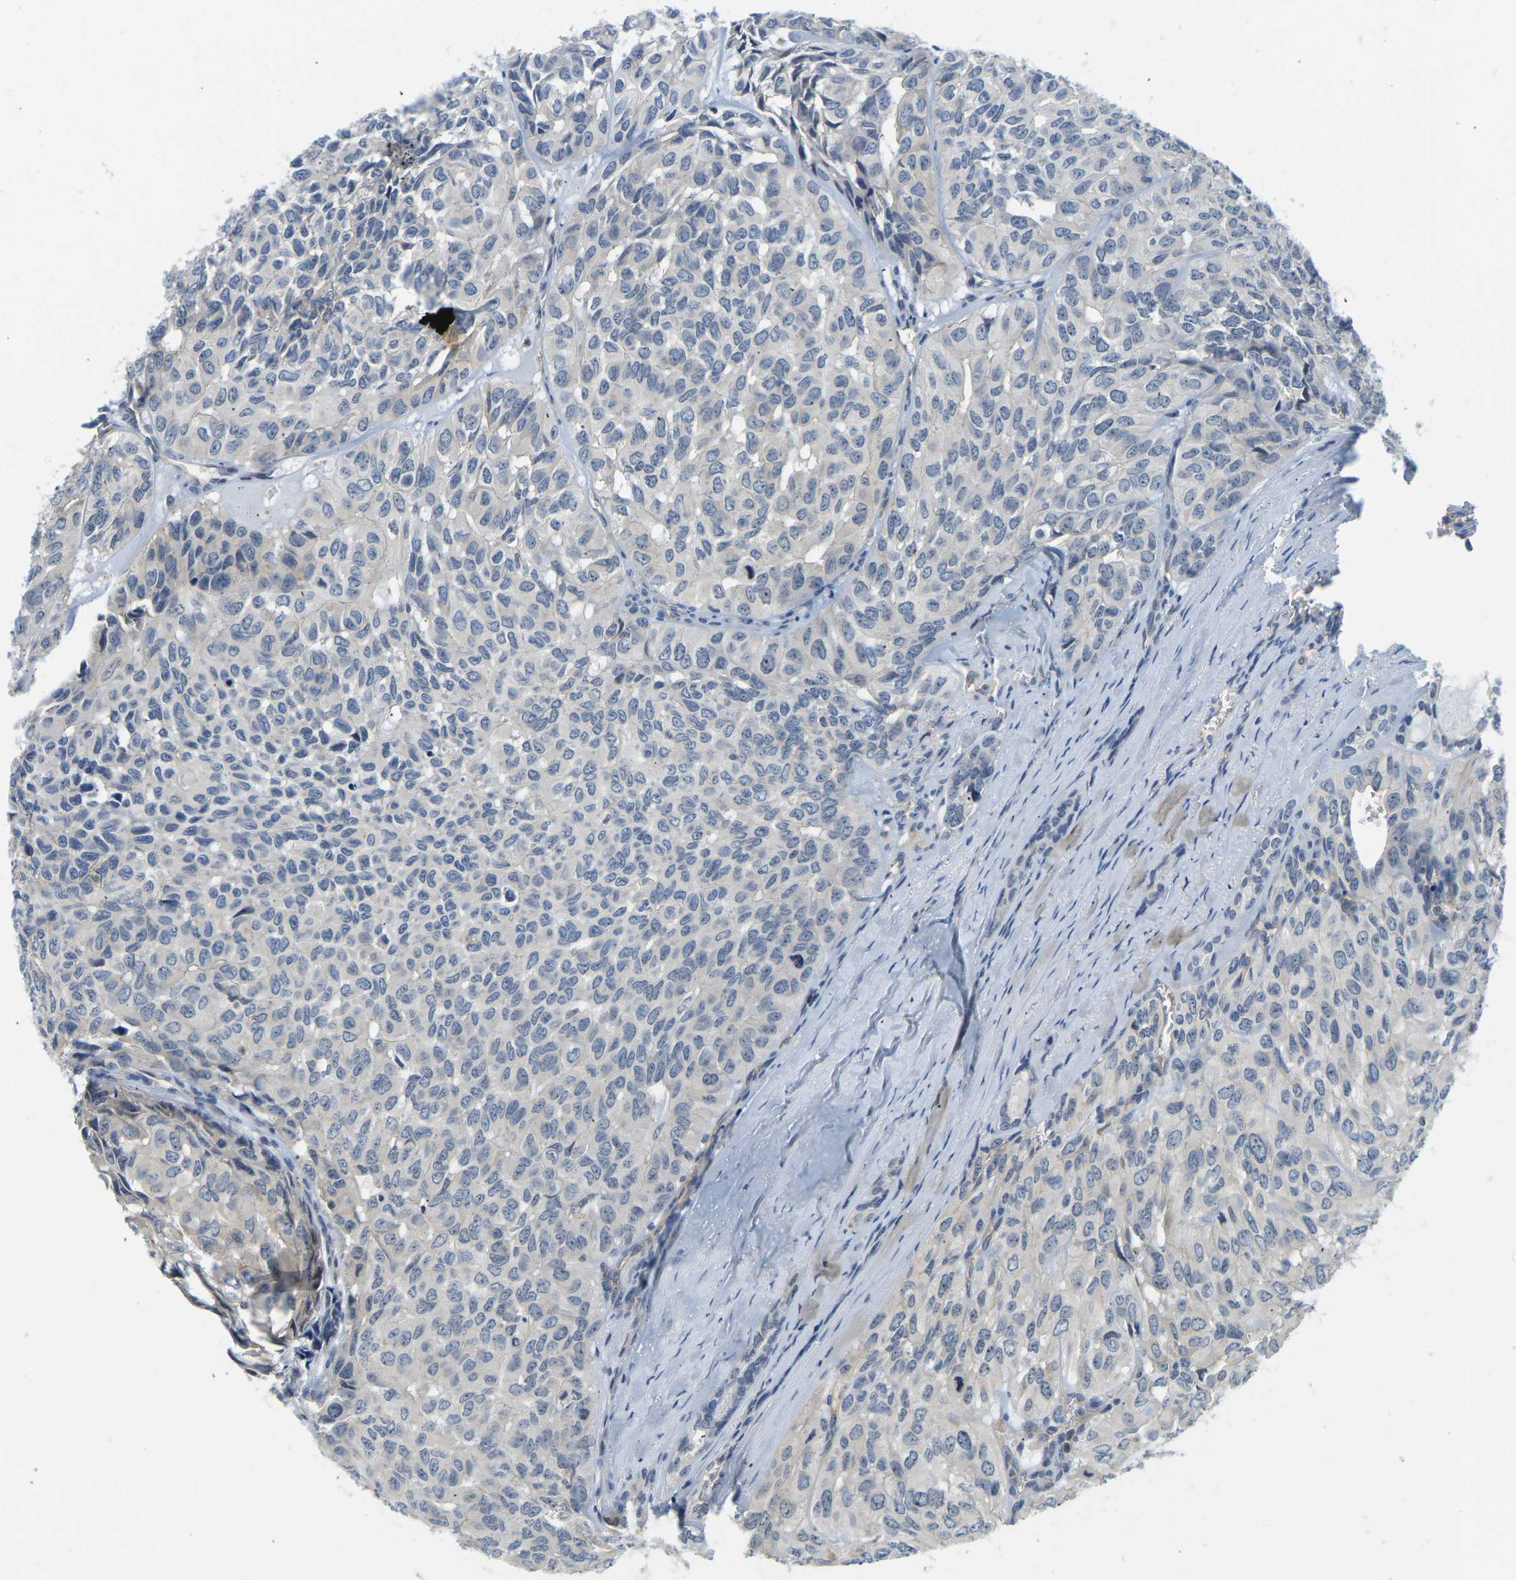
{"staining": {"intensity": "negative", "quantity": "none", "location": "none"}, "tissue": "head and neck cancer", "cell_type": "Tumor cells", "image_type": "cancer", "snomed": [{"axis": "morphology", "description": "Adenocarcinoma, NOS"}, {"axis": "topography", "description": "Salivary gland, NOS"}, {"axis": "topography", "description": "Head-Neck"}], "caption": "Tumor cells show no significant protein expression in head and neck cancer (adenocarcinoma).", "gene": "RRP1", "patient": {"sex": "female", "age": 76}}